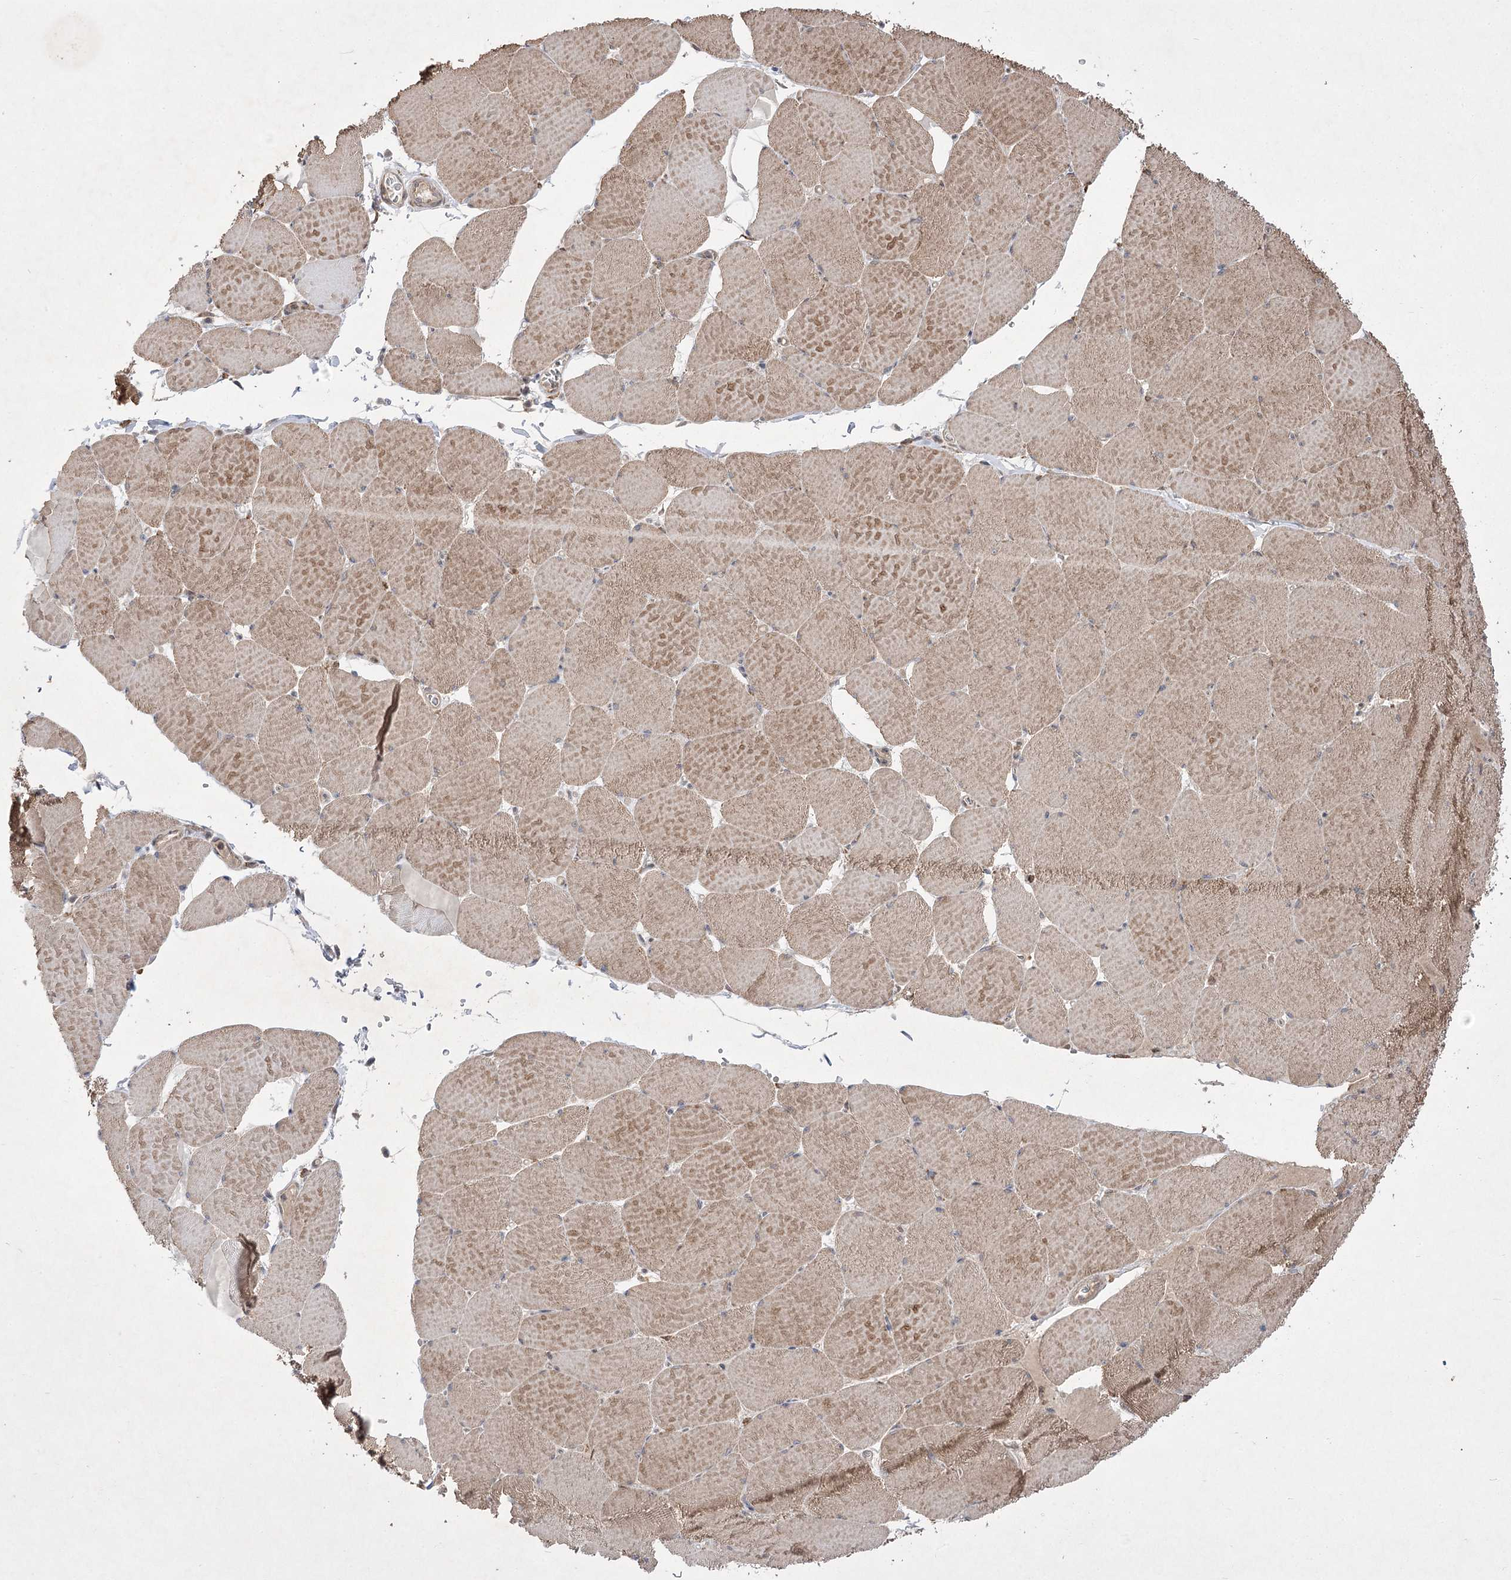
{"staining": {"intensity": "moderate", "quantity": ">75%", "location": "cytoplasmic/membranous"}, "tissue": "skeletal muscle", "cell_type": "Myocytes", "image_type": "normal", "snomed": [{"axis": "morphology", "description": "Normal tissue, NOS"}, {"axis": "topography", "description": "Skeletal muscle"}, {"axis": "topography", "description": "Head-Neck"}], "caption": "Protein analysis of normal skeletal muscle demonstrates moderate cytoplasmic/membranous expression in about >75% of myocytes.", "gene": "HELT", "patient": {"sex": "male", "age": 66}}